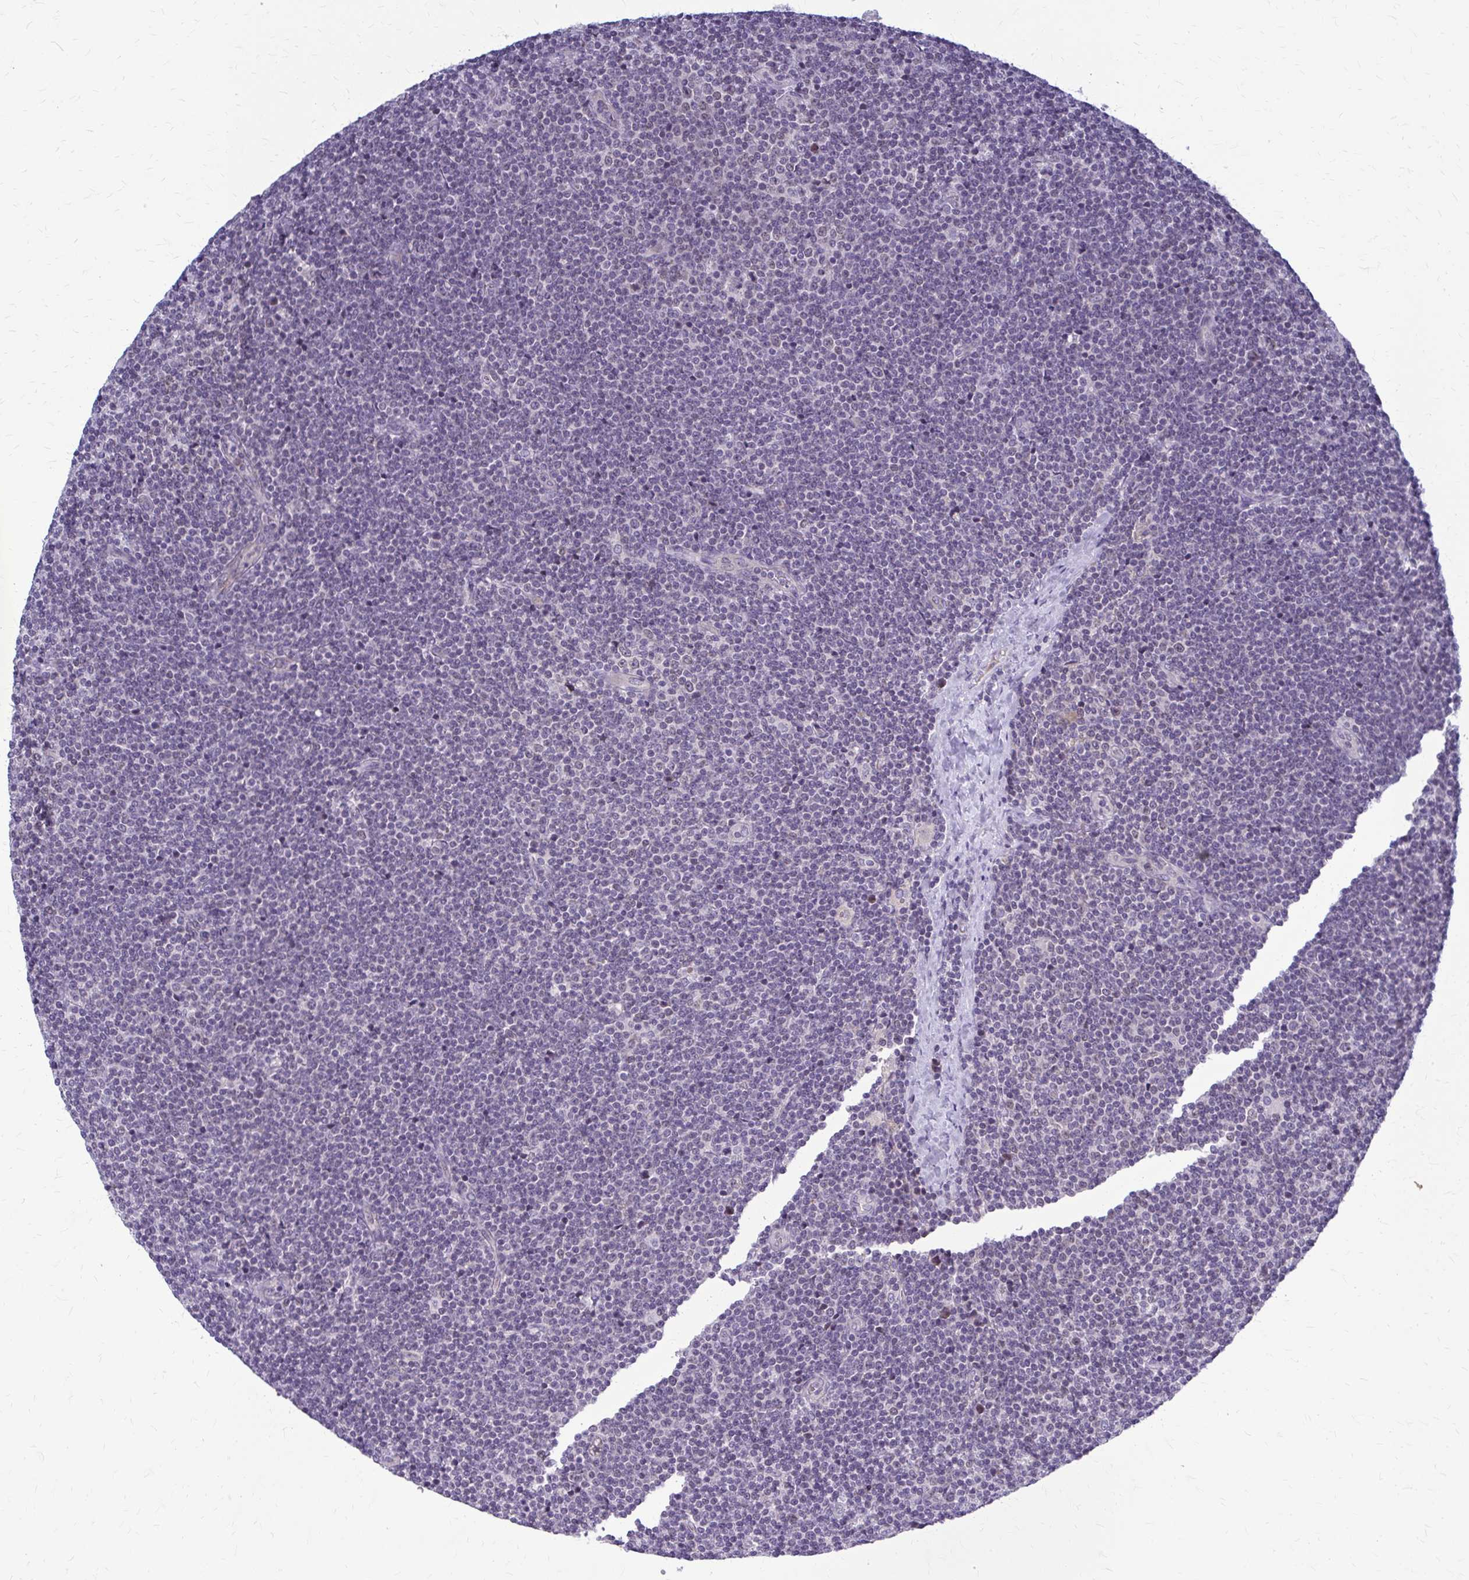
{"staining": {"intensity": "negative", "quantity": "none", "location": "none"}, "tissue": "lymphoma", "cell_type": "Tumor cells", "image_type": "cancer", "snomed": [{"axis": "morphology", "description": "Malignant lymphoma, non-Hodgkin's type, Low grade"}, {"axis": "topography", "description": "Lymph node"}], "caption": "IHC histopathology image of neoplastic tissue: human low-grade malignant lymphoma, non-Hodgkin's type stained with DAB (3,3'-diaminobenzidine) demonstrates no significant protein expression in tumor cells.", "gene": "MCRIP2", "patient": {"sex": "male", "age": 48}}